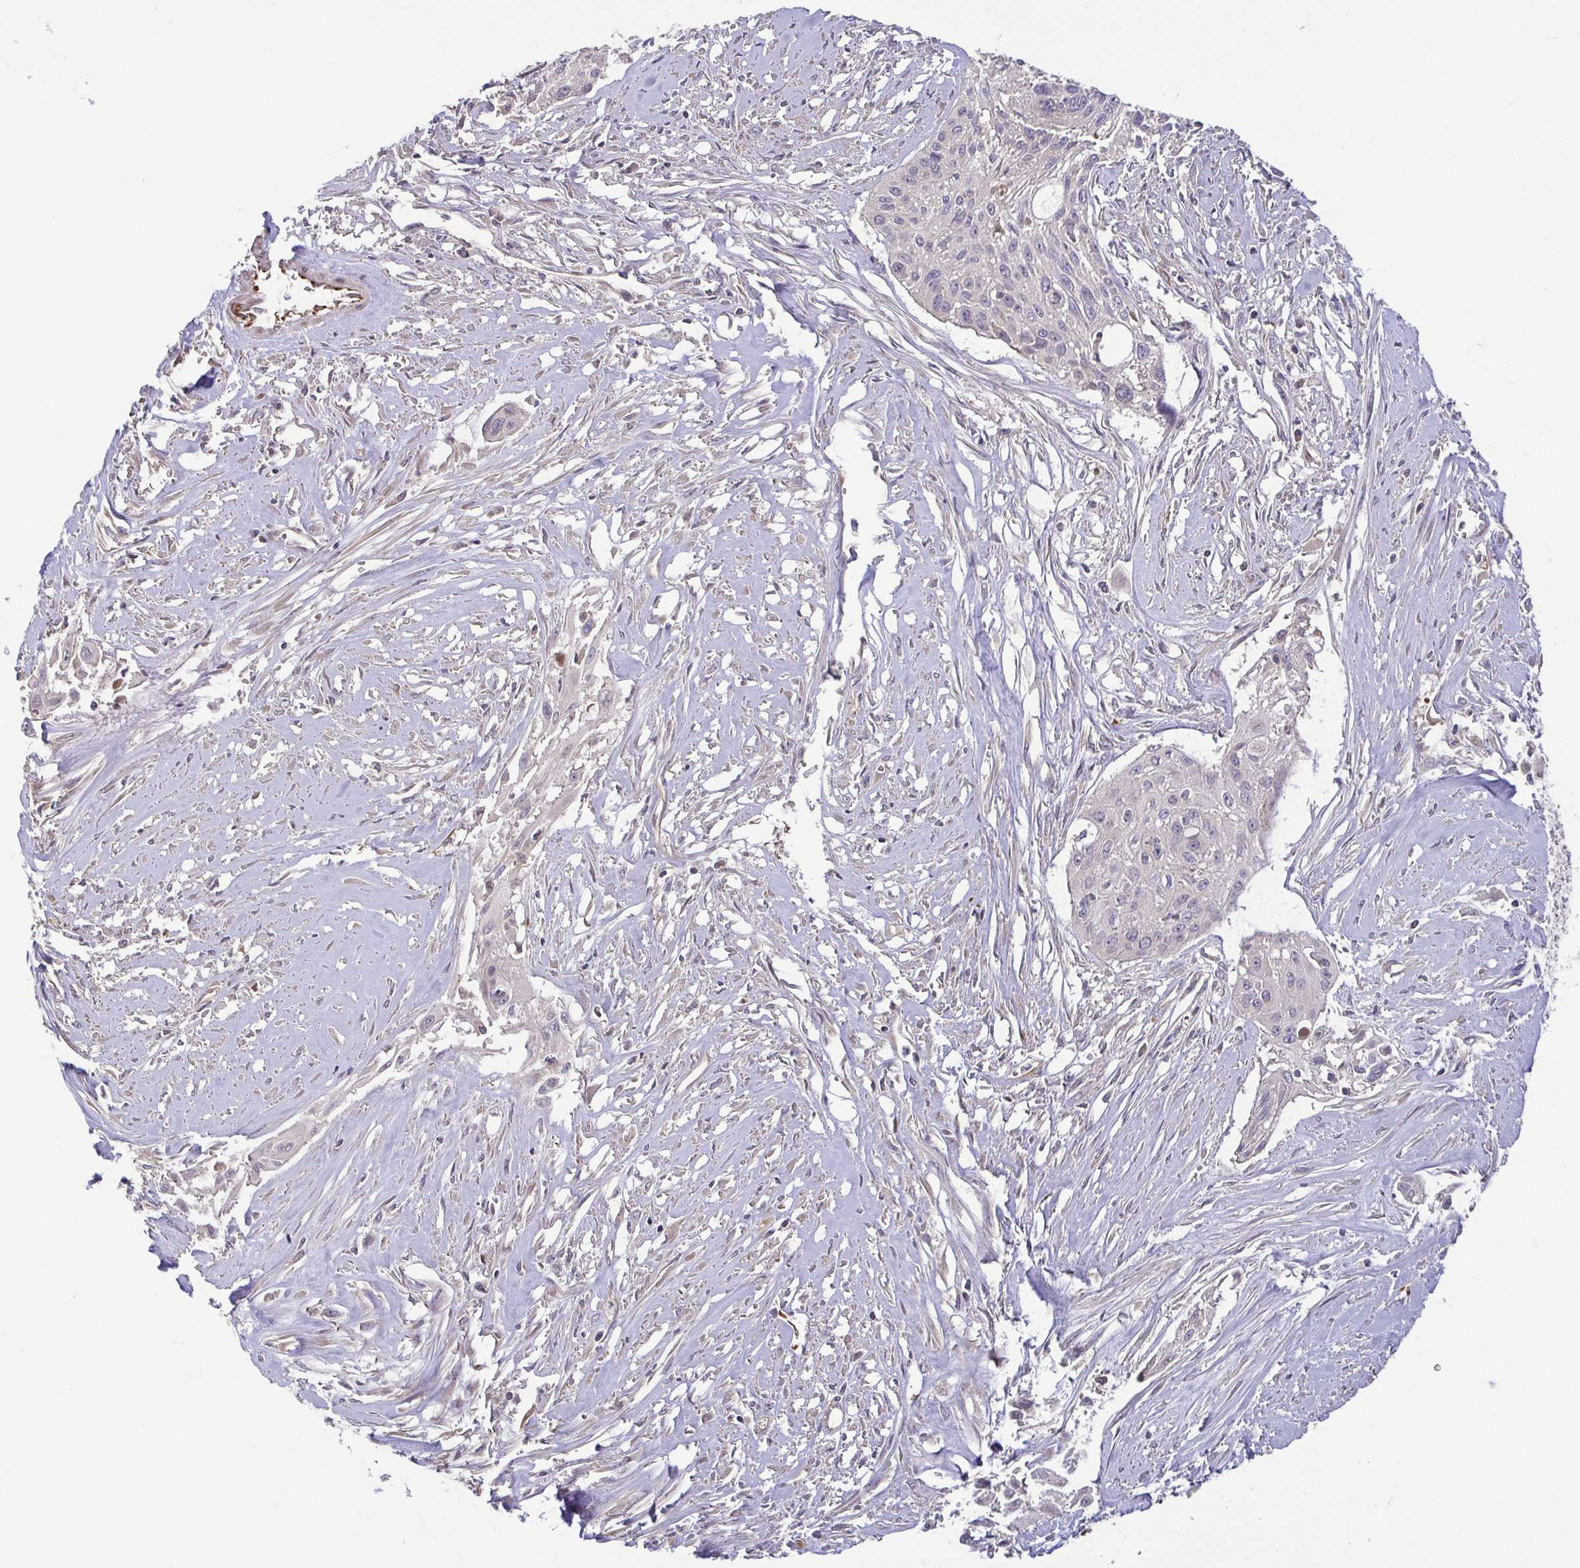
{"staining": {"intensity": "negative", "quantity": "none", "location": "none"}, "tissue": "cervical cancer", "cell_type": "Tumor cells", "image_type": "cancer", "snomed": [{"axis": "morphology", "description": "Squamous cell carcinoma, NOS"}, {"axis": "topography", "description": "Cervix"}], "caption": "An IHC histopathology image of squamous cell carcinoma (cervical) is shown. There is no staining in tumor cells of squamous cell carcinoma (cervical).", "gene": "OSBPL7", "patient": {"sex": "female", "age": 49}}